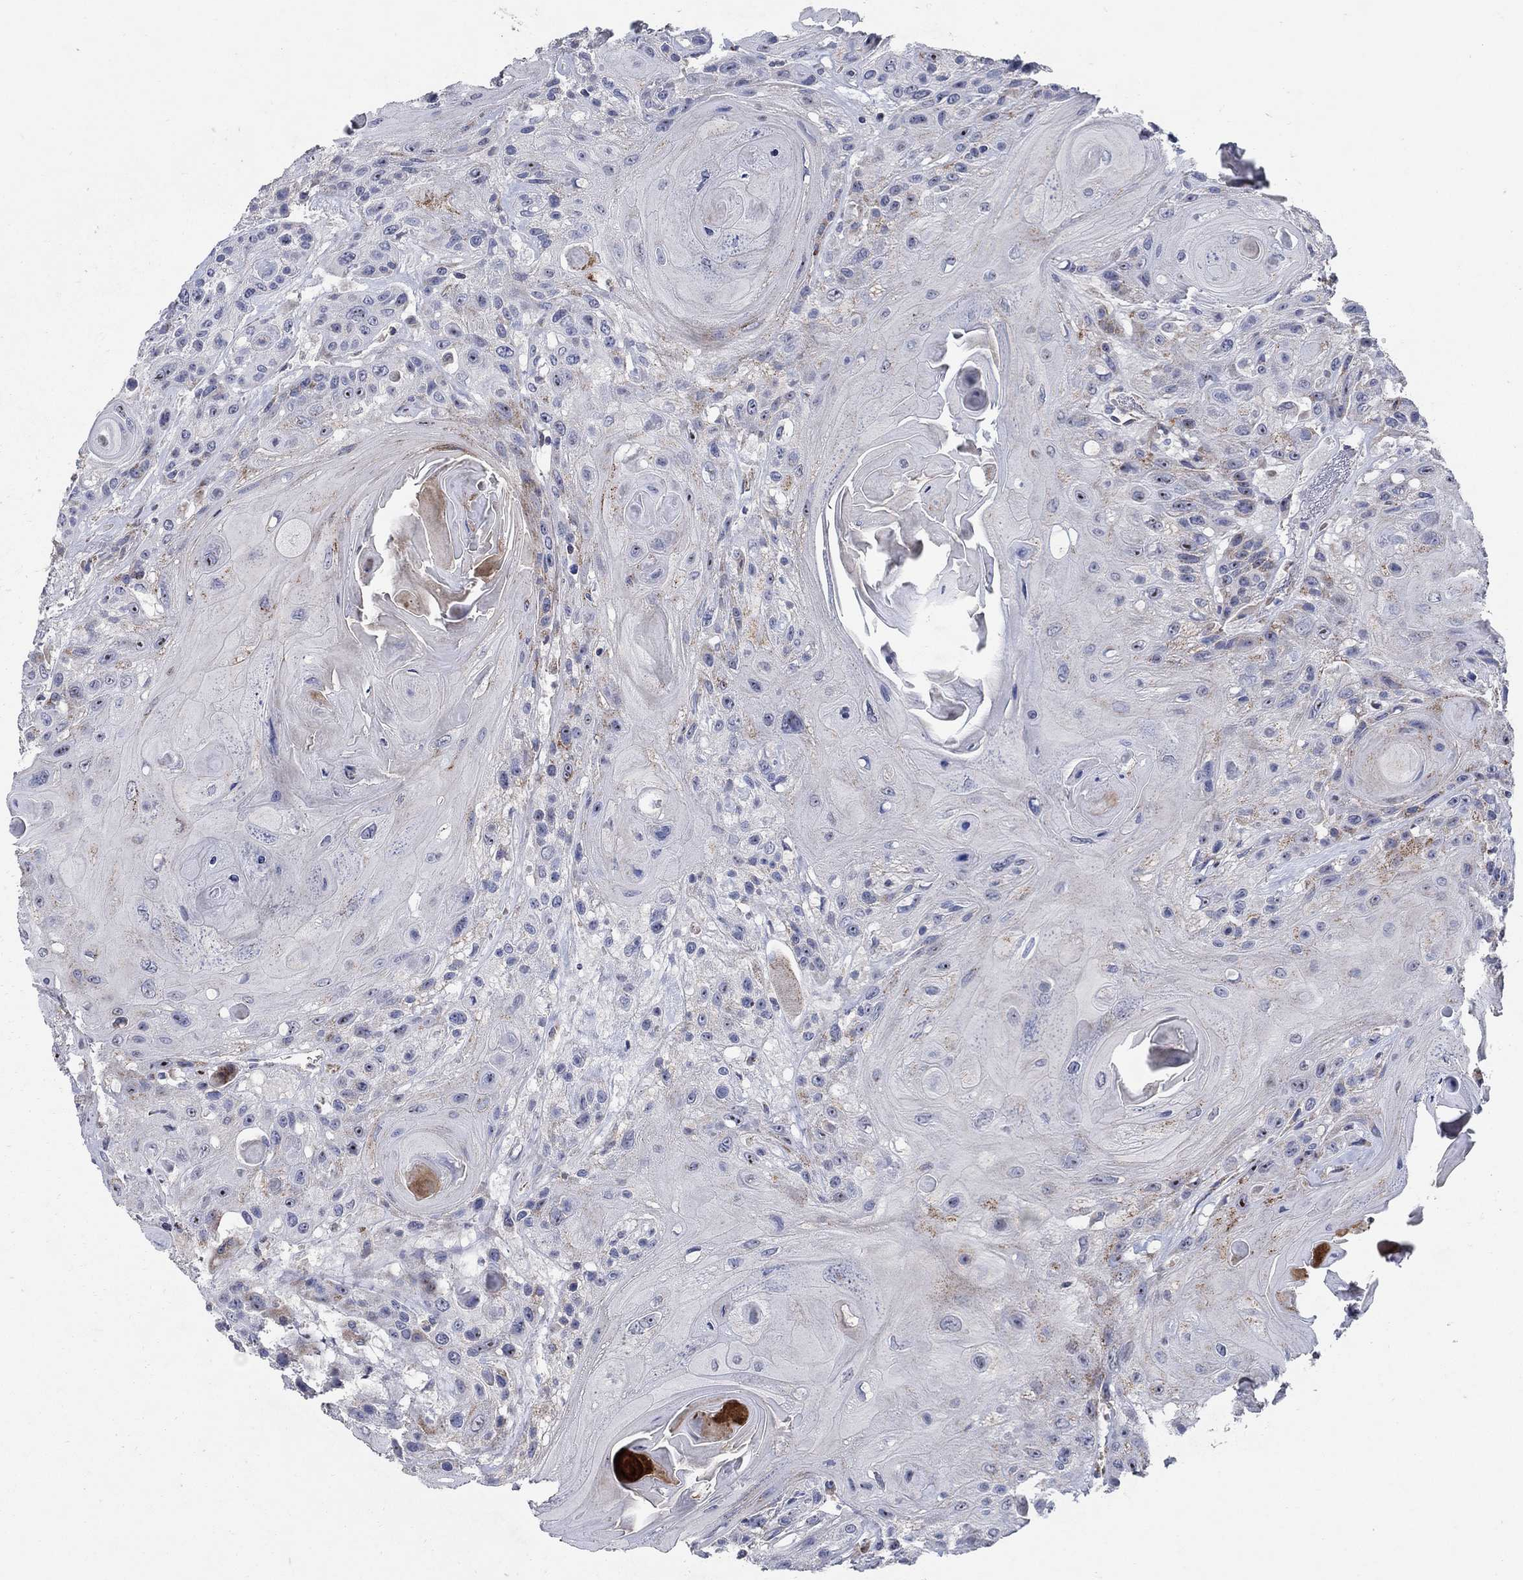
{"staining": {"intensity": "negative", "quantity": "none", "location": "none"}, "tissue": "head and neck cancer", "cell_type": "Tumor cells", "image_type": "cancer", "snomed": [{"axis": "morphology", "description": "Squamous cell carcinoma, NOS"}, {"axis": "topography", "description": "Head-Neck"}], "caption": "The micrograph exhibits no significant staining in tumor cells of squamous cell carcinoma (head and neck). Nuclei are stained in blue.", "gene": "HMX2", "patient": {"sex": "female", "age": 59}}